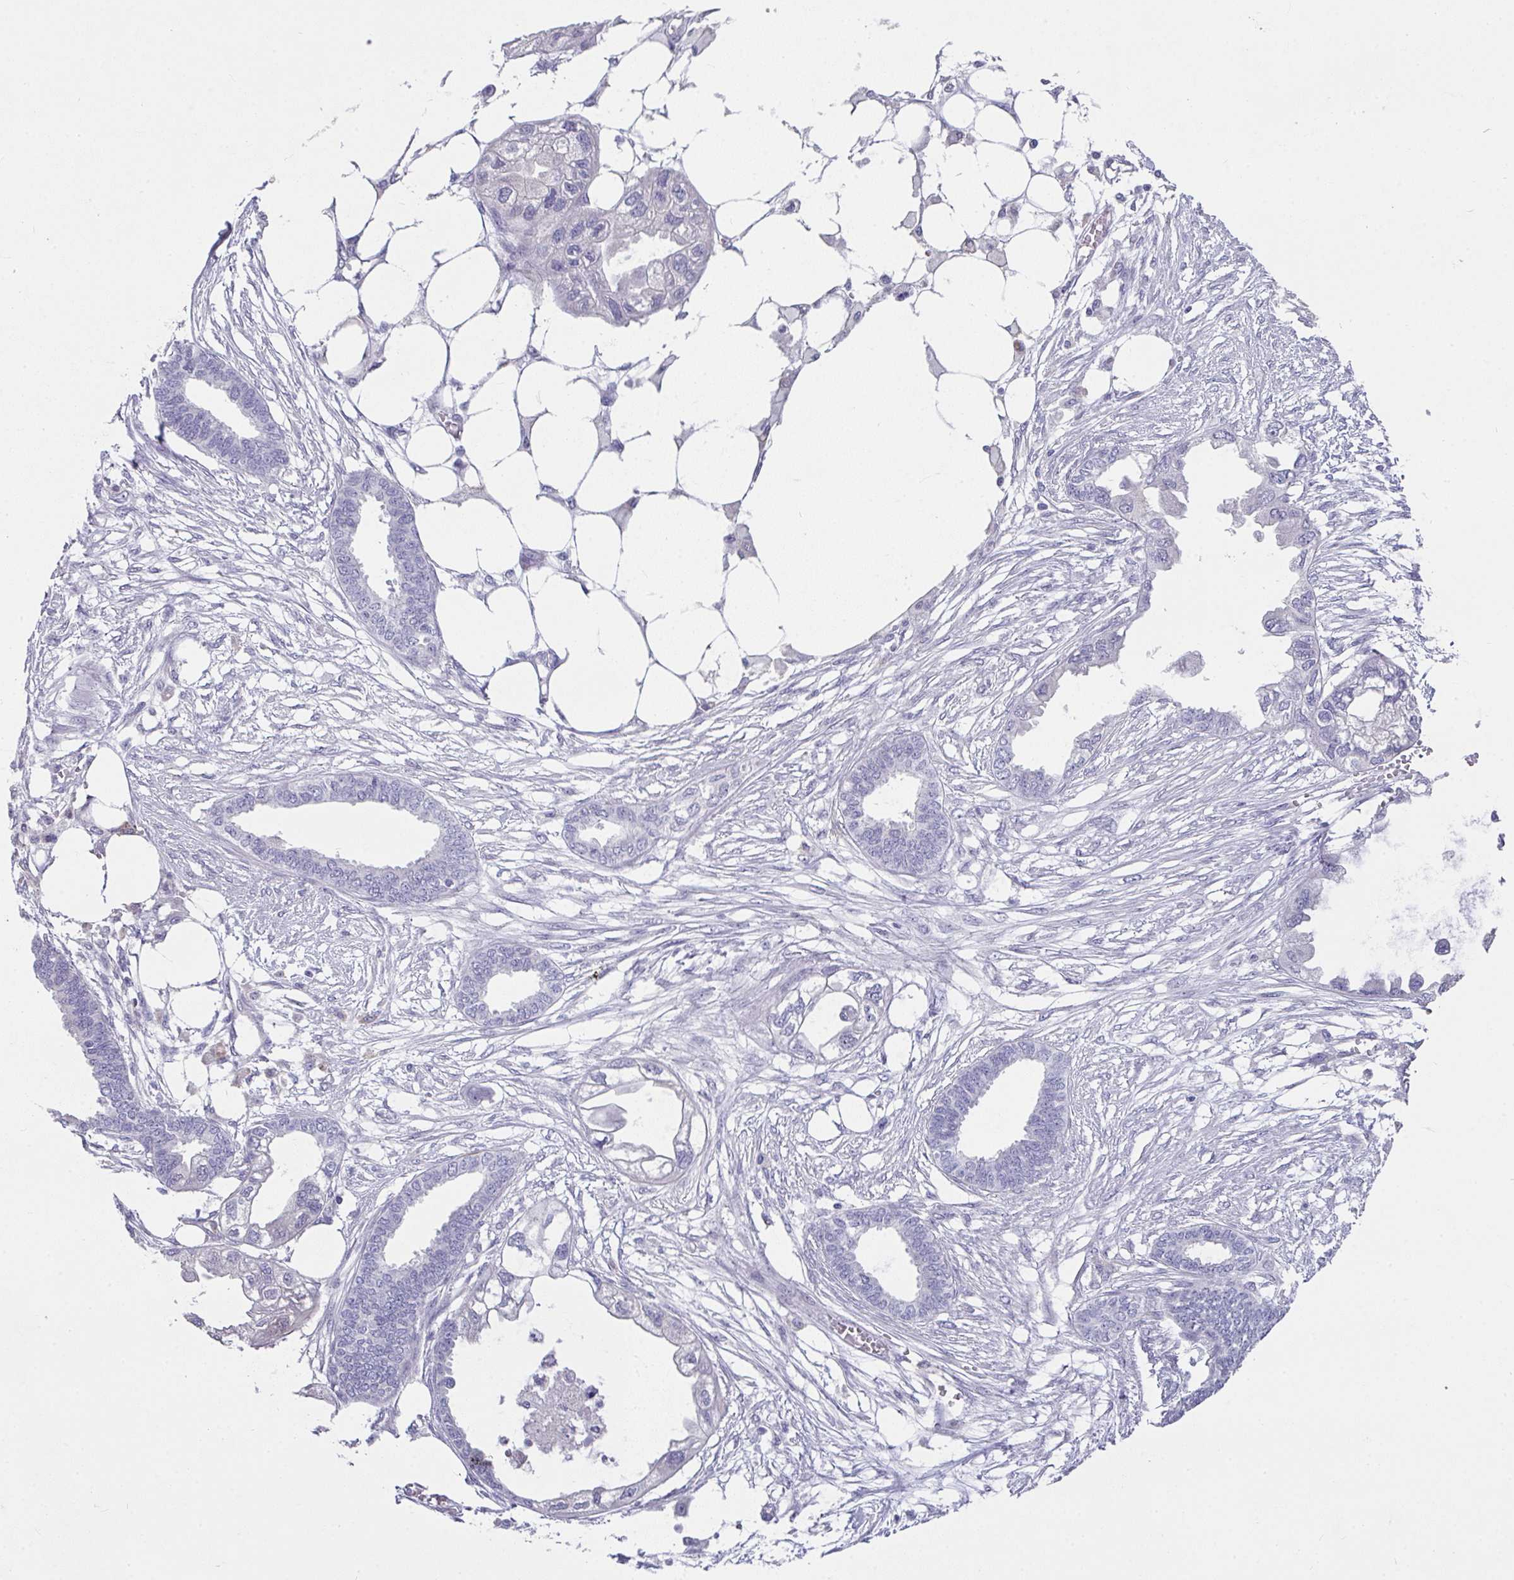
{"staining": {"intensity": "negative", "quantity": "none", "location": "none"}, "tissue": "endometrial cancer", "cell_type": "Tumor cells", "image_type": "cancer", "snomed": [{"axis": "morphology", "description": "Adenocarcinoma, NOS"}, {"axis": "morphology", "description": "Adenocarcinoma, metastatic, NOS"}, {"axis": "topography", "description": "Adipose tissue"}, {"axis": "topography", "description": "Endometrium"}], "caption": "This is an immunohistochemistry (IHC) histopathology image of endometrial metastatic adenocarcinoma. There is no expression in tumor cells.", "gene": "GLTPD2", "patient": {"sex": "female", "age": 67}}